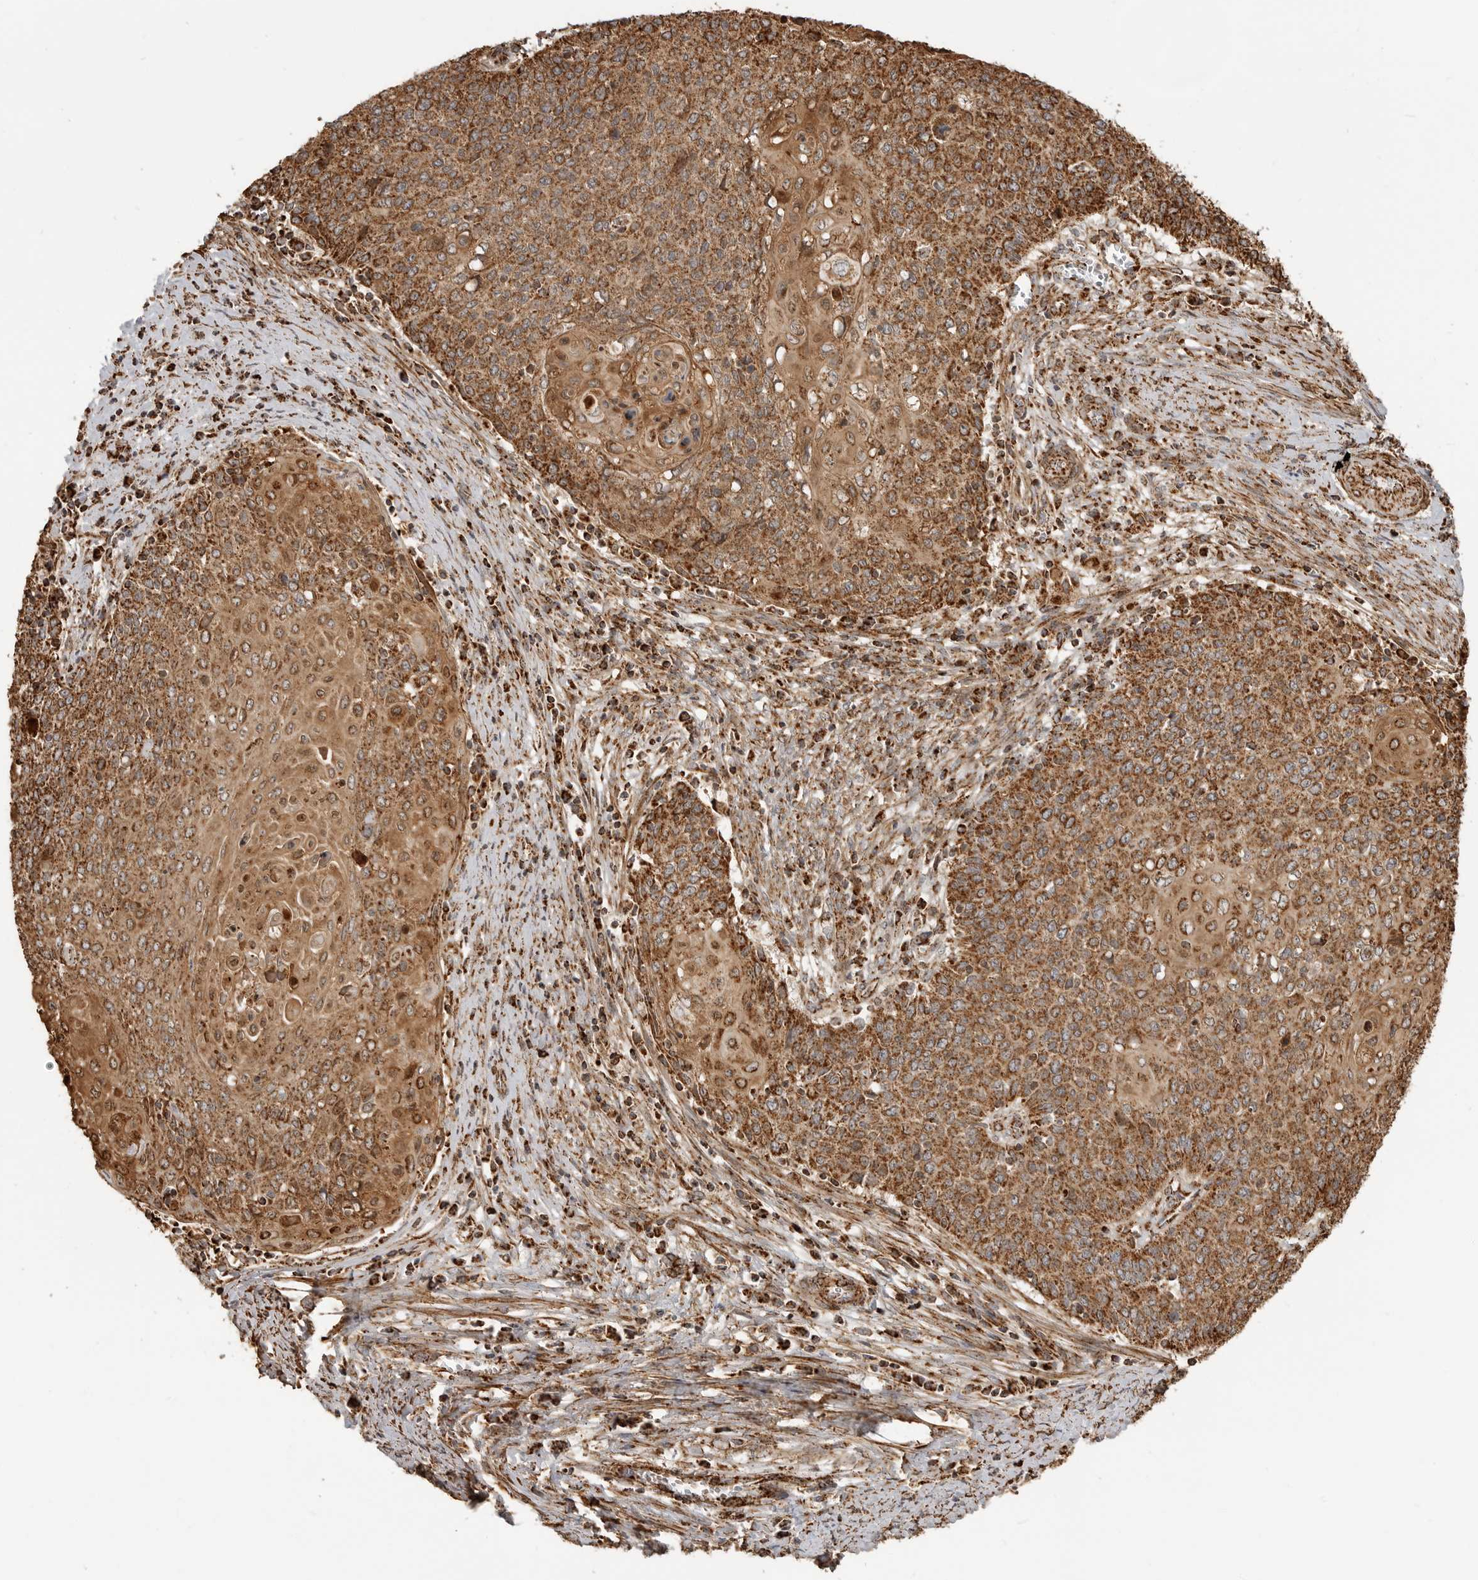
{"staining": {"intensity": "strong", "quantity": ">75%", "location": "cytoplasmic/membranous"}, "tissue": "cervical cancer", "cell_type": "Tumor cells", "image_type": "cancer", "snomed": [{"axis": "morphology", "description": "Squamous cell carcinoma, NOS"}, {"axis": "topography", "description": "Cervix"}], "caption": "Immunohistochemistry (IHC) micrograph of human cervical cancer stained for a protein (brown), which exhibits high levels of strong cytoplasmic/membranous expression in approximately >75% of tumor cells.", "gene": "BMP2K", "patient": {"sex": "female", "age": 39}}